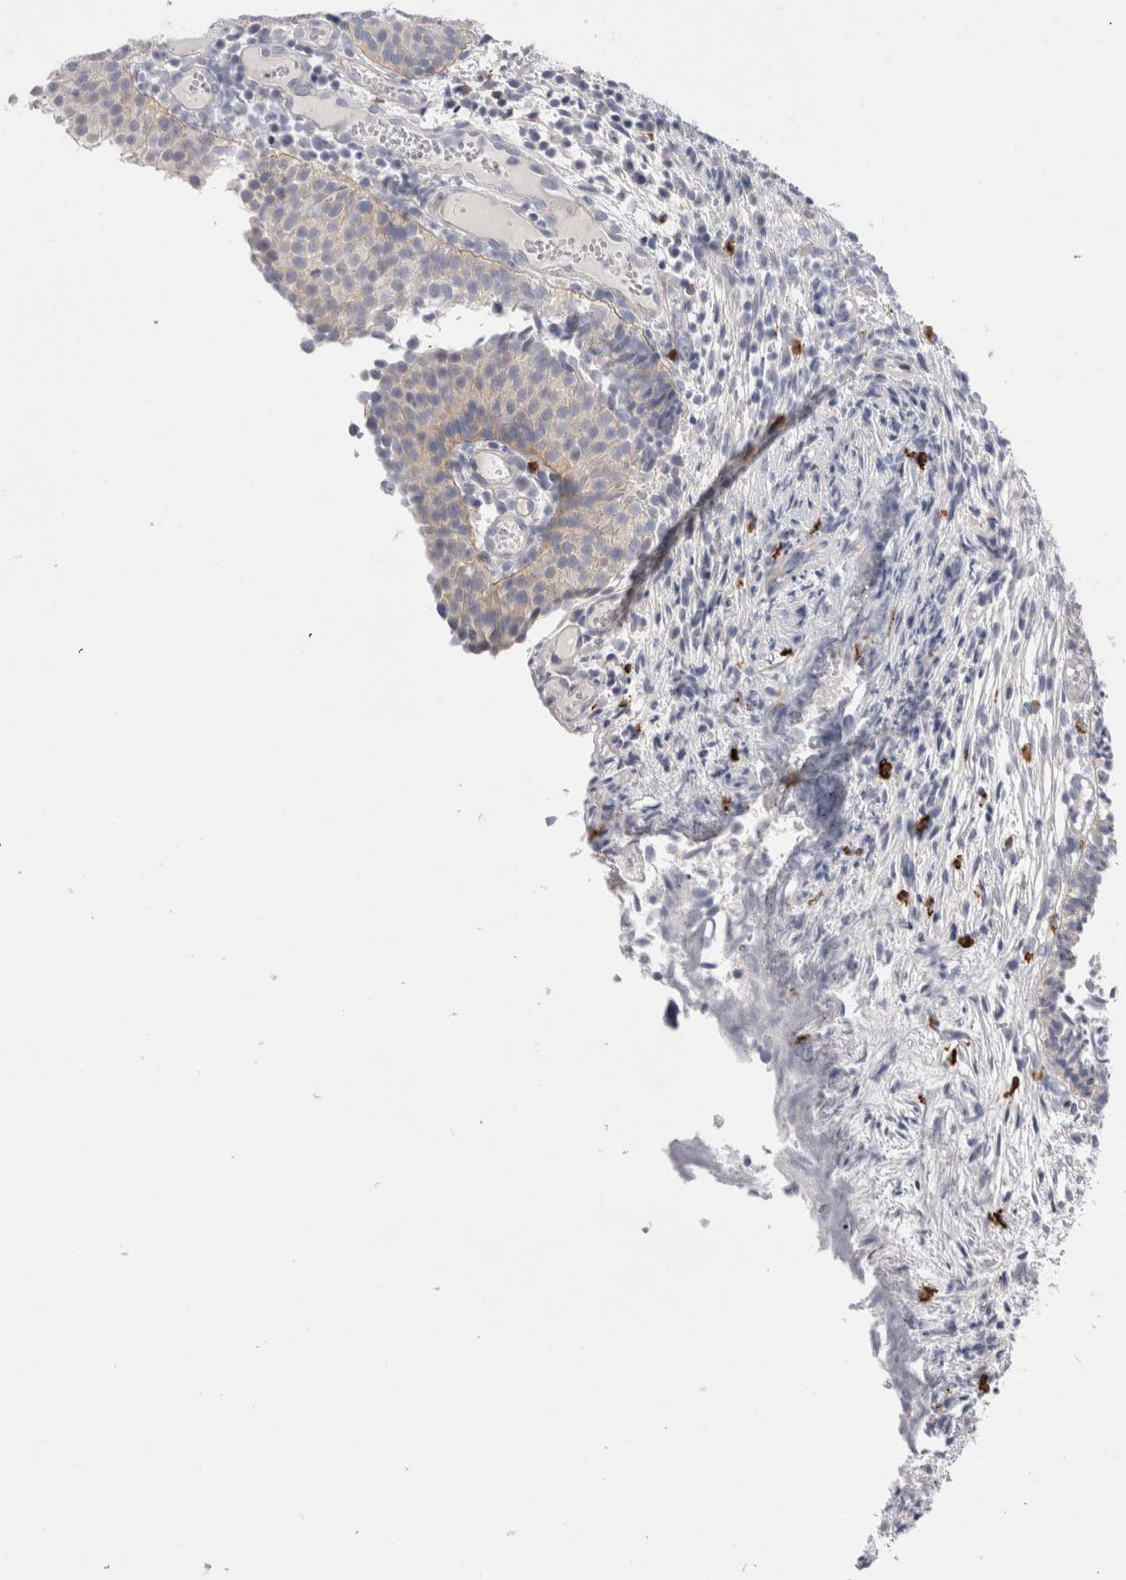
{"staining": {"intensity": "weak", "quantity": "<25%", "location": "cytoplasmic/membranous"}, "tissue": "urothelial cancer", "cell_type": "Tumor cells", "image_type": "cancer", "snomed": [{"axis": "morphology", "description": "Urothelial carcinoma, Low grade"}, {"axis": "topography", "description": "Urinary bladder"}], "caption": "A histopathology image of urothelial cancer stained for a protein shows no brown staining in tumor cells.", "gene": "SPINK2", "patient": {"sex": "male", "age": 86}}